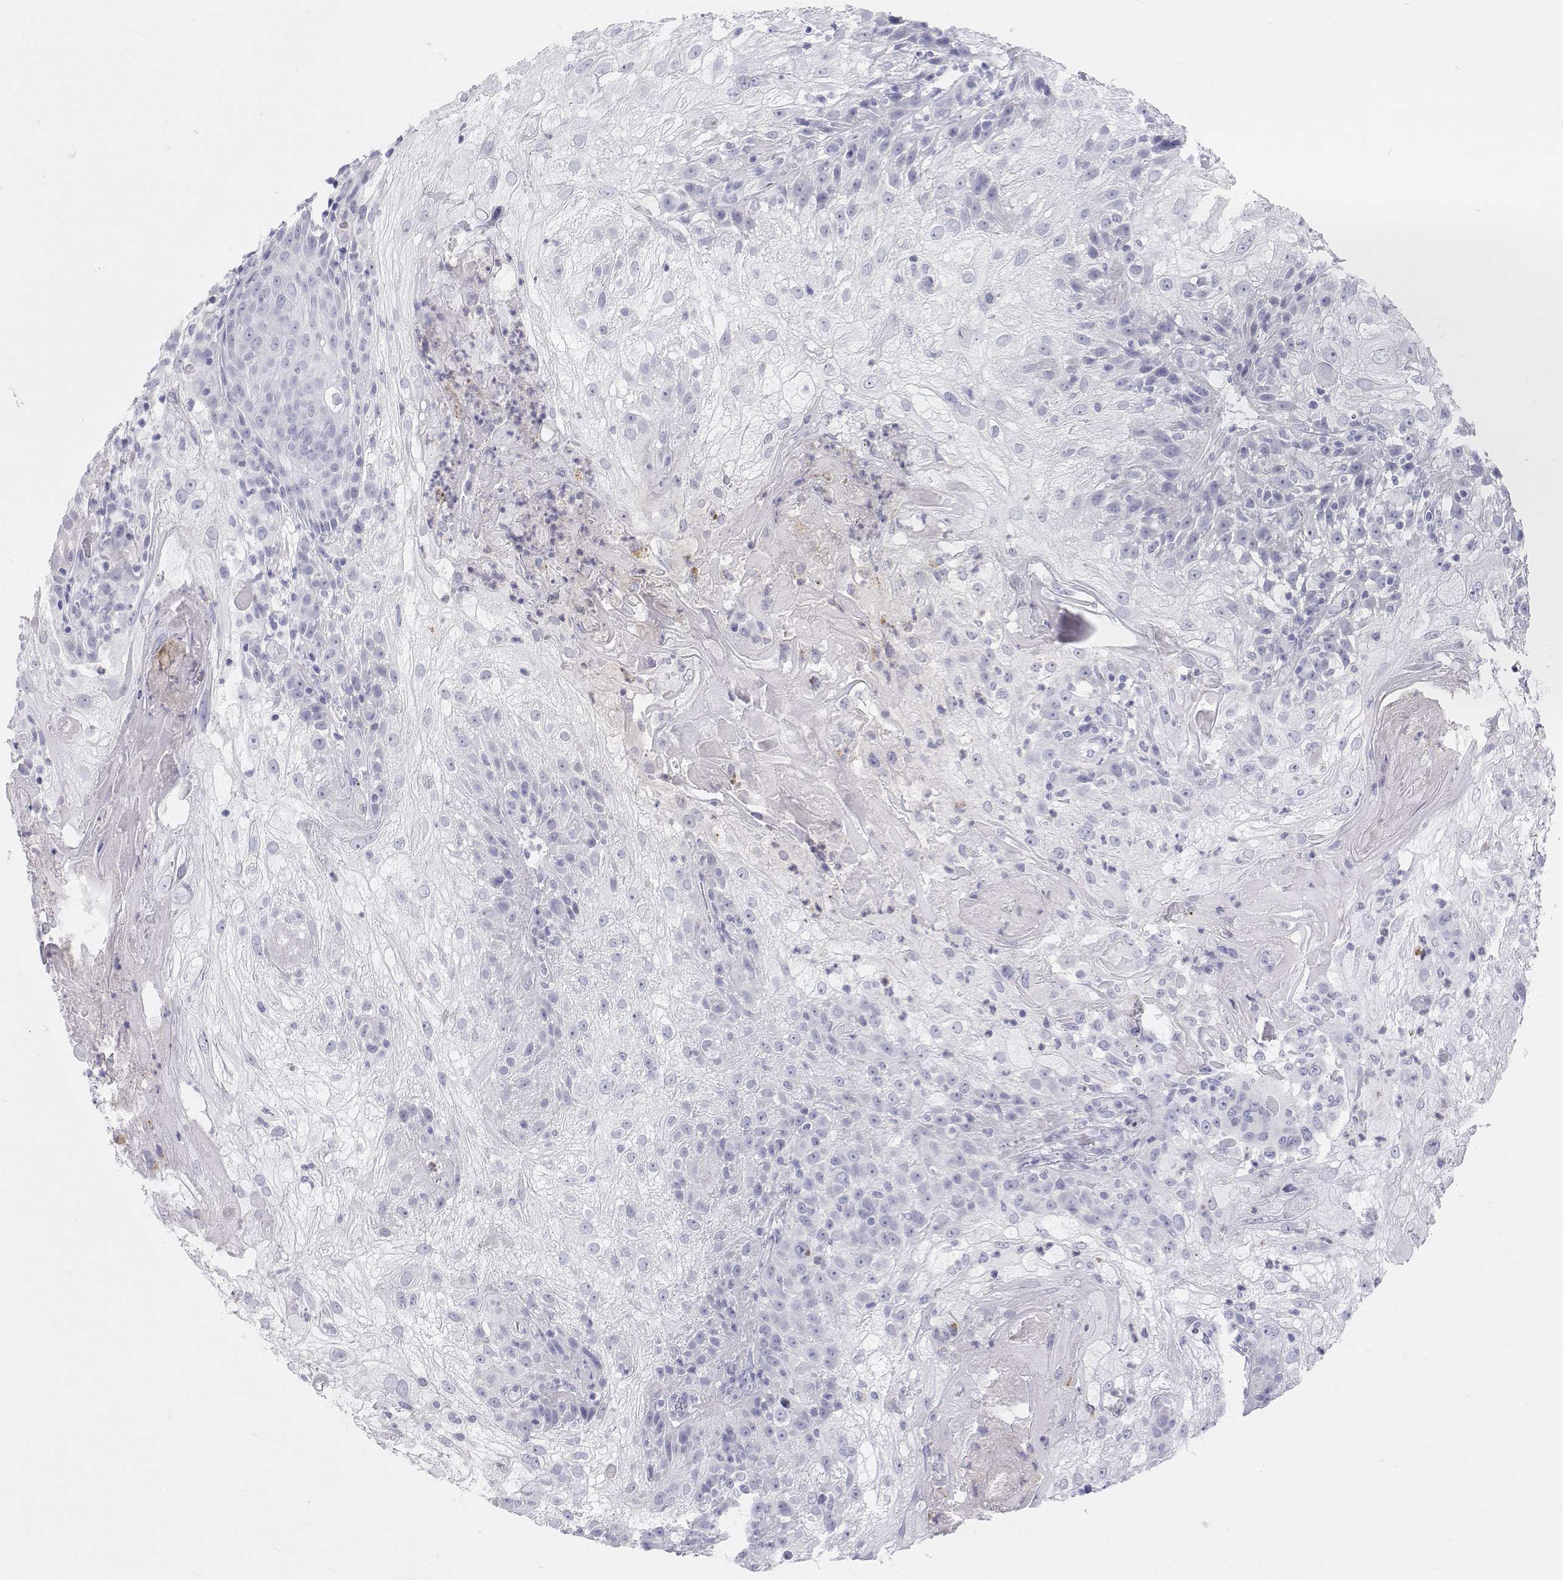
{"staining": {"intensity": "negative", "quantity": "none", "location": "none"}, "tissue": "skin cancer", "cell_type": "Tumor cells", "image_type": "cancer", "snomed": [{"axis": "morphology", "description": "Normal tissue, NOS"}, {"axis": "morphology", "description": "Squamous cell carcinoma, NOS"}, {"axis": "topography", "description": "Skin"}], "caption": "A micrograph of human skin cancer (squamous cell carcinoma) is negative for staining in tumor cells. The staining was performed using DAB to visualize the protein expression in brown, while the nuclei were stained in blue with hematoxylin (Magnification: 20x).", "gene": "SFTPB", "patient": {"sex": "female", "age": 83}}